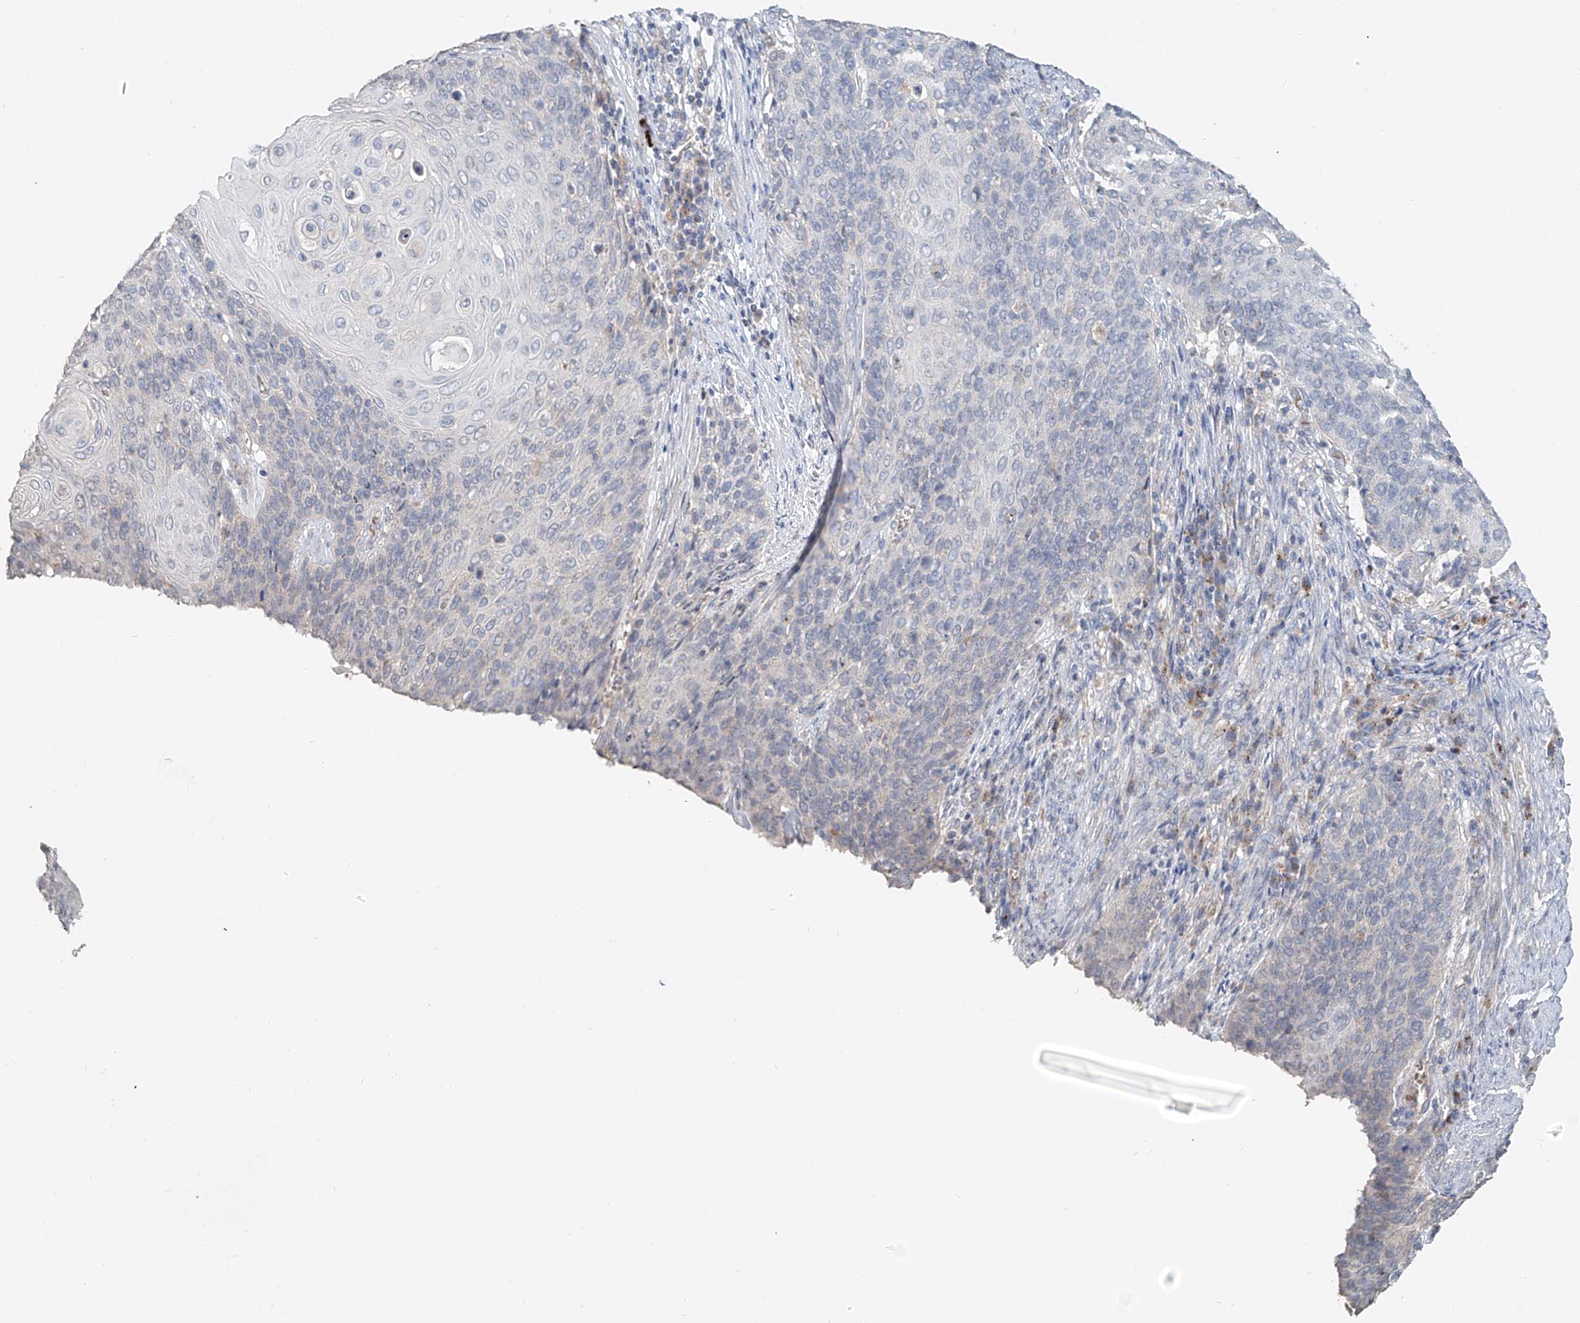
{"staining": {"intensity": "negative", "quantity": "none", "location": "none"}, "tissue": "cervical cancer", "cell_type": "Tumor cells", "image_type": "cancer", "snomed": [{"axis": "morphology", "description": "Squamous cell carcinoma, NOS"}, {"axis": "topography", "description": "Cervix"}], "caption": "The photomicrograph exhibits no significant positivity in tumor cells of squamous cell carcinoma (cervical).", "gene": "TRIM47", "patient": {"sex": "female", "age": 39}}